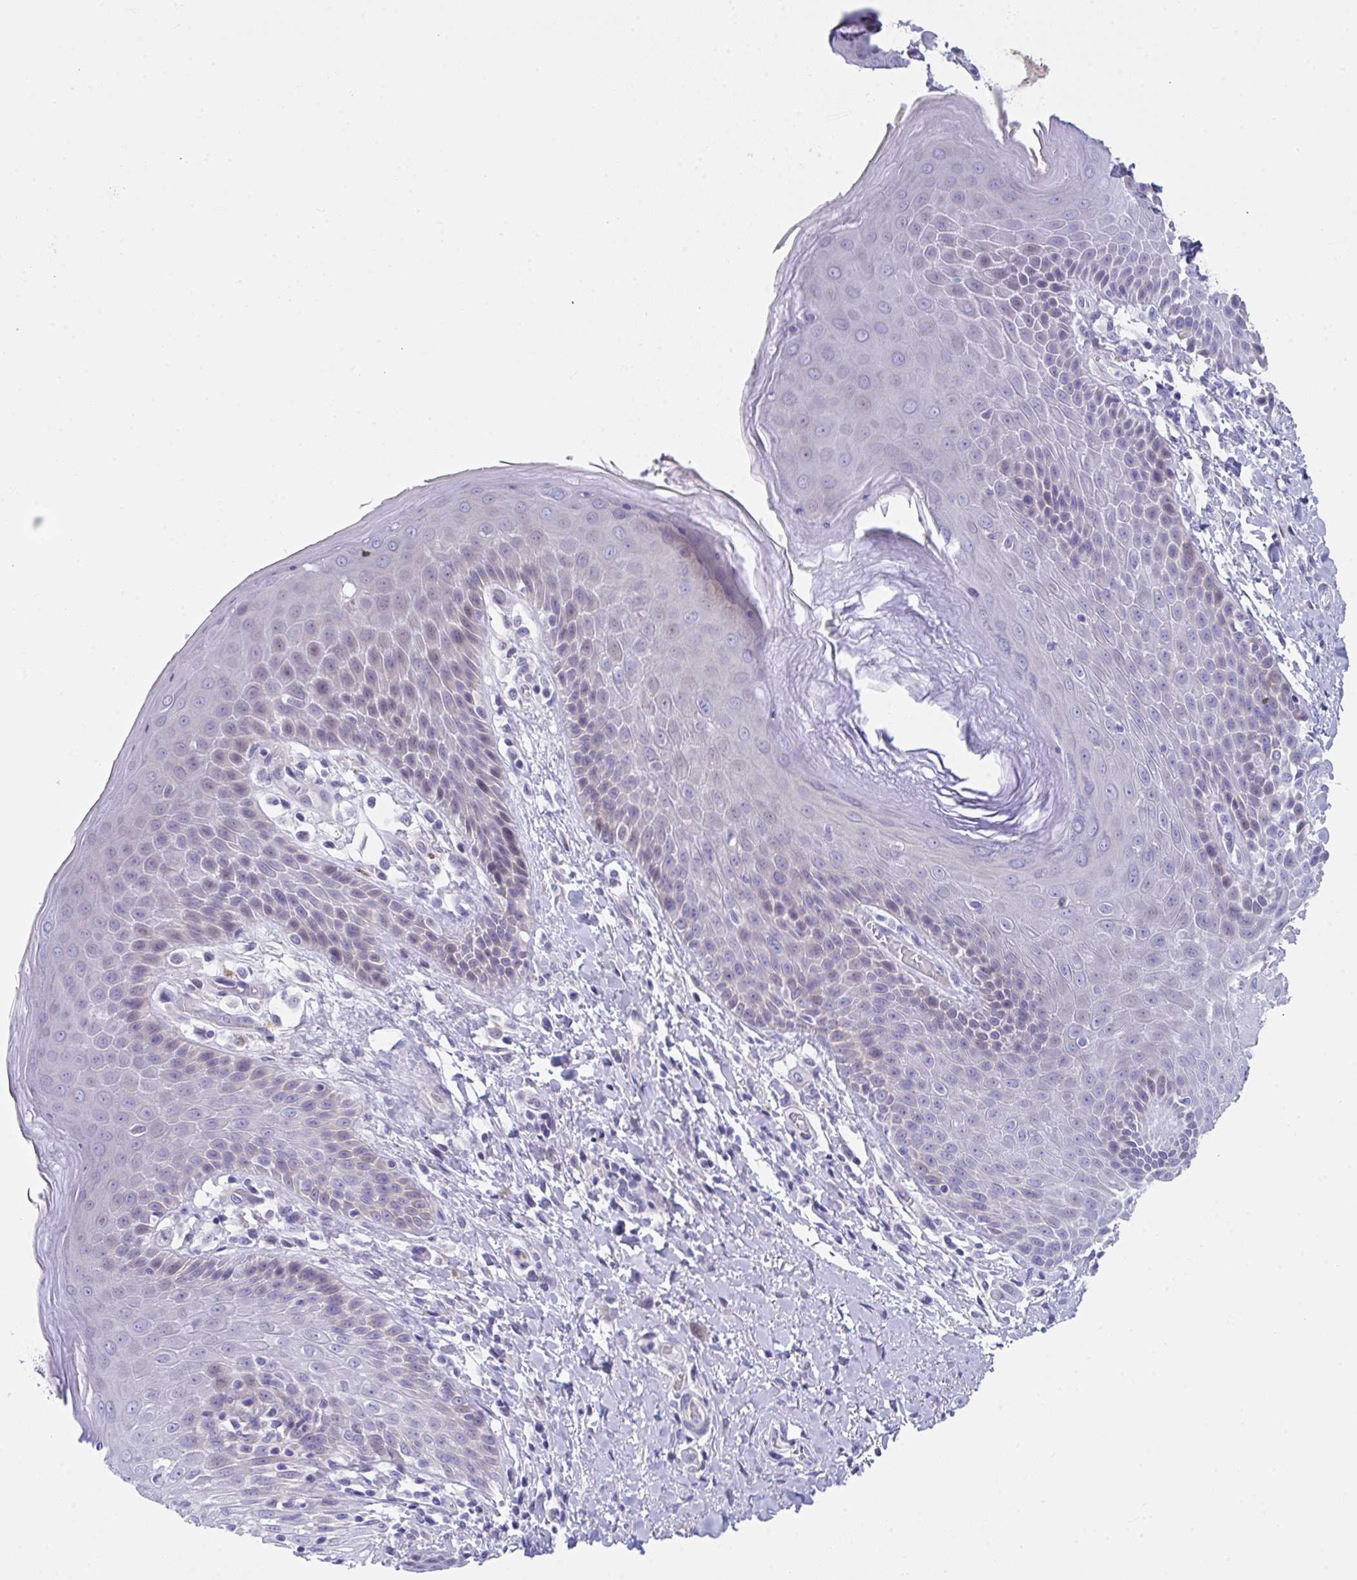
{"staining": {"intensity": "moderate", "quantity": "<25%", "location": "cytoplasmic/membranous"}, "tissue": "skin", "cell_type": "Epidermal cells", "image_type": "normal", "snomed": [{"axis": "morphology", "description": "Normal tissue, NOS"}, {"axis": "topography", "description": "Anal"}, {"axis": "topography", "description": "Peripheral nerve tissue"}], "caption": "Immunohistochemical staining of normal human skin reveals moderate cytoplasmic/membranous protein positivity in about <25% of epidermal cells.", "gene": "FBXO47", "patient": {"sex": "male", "age": 51}}